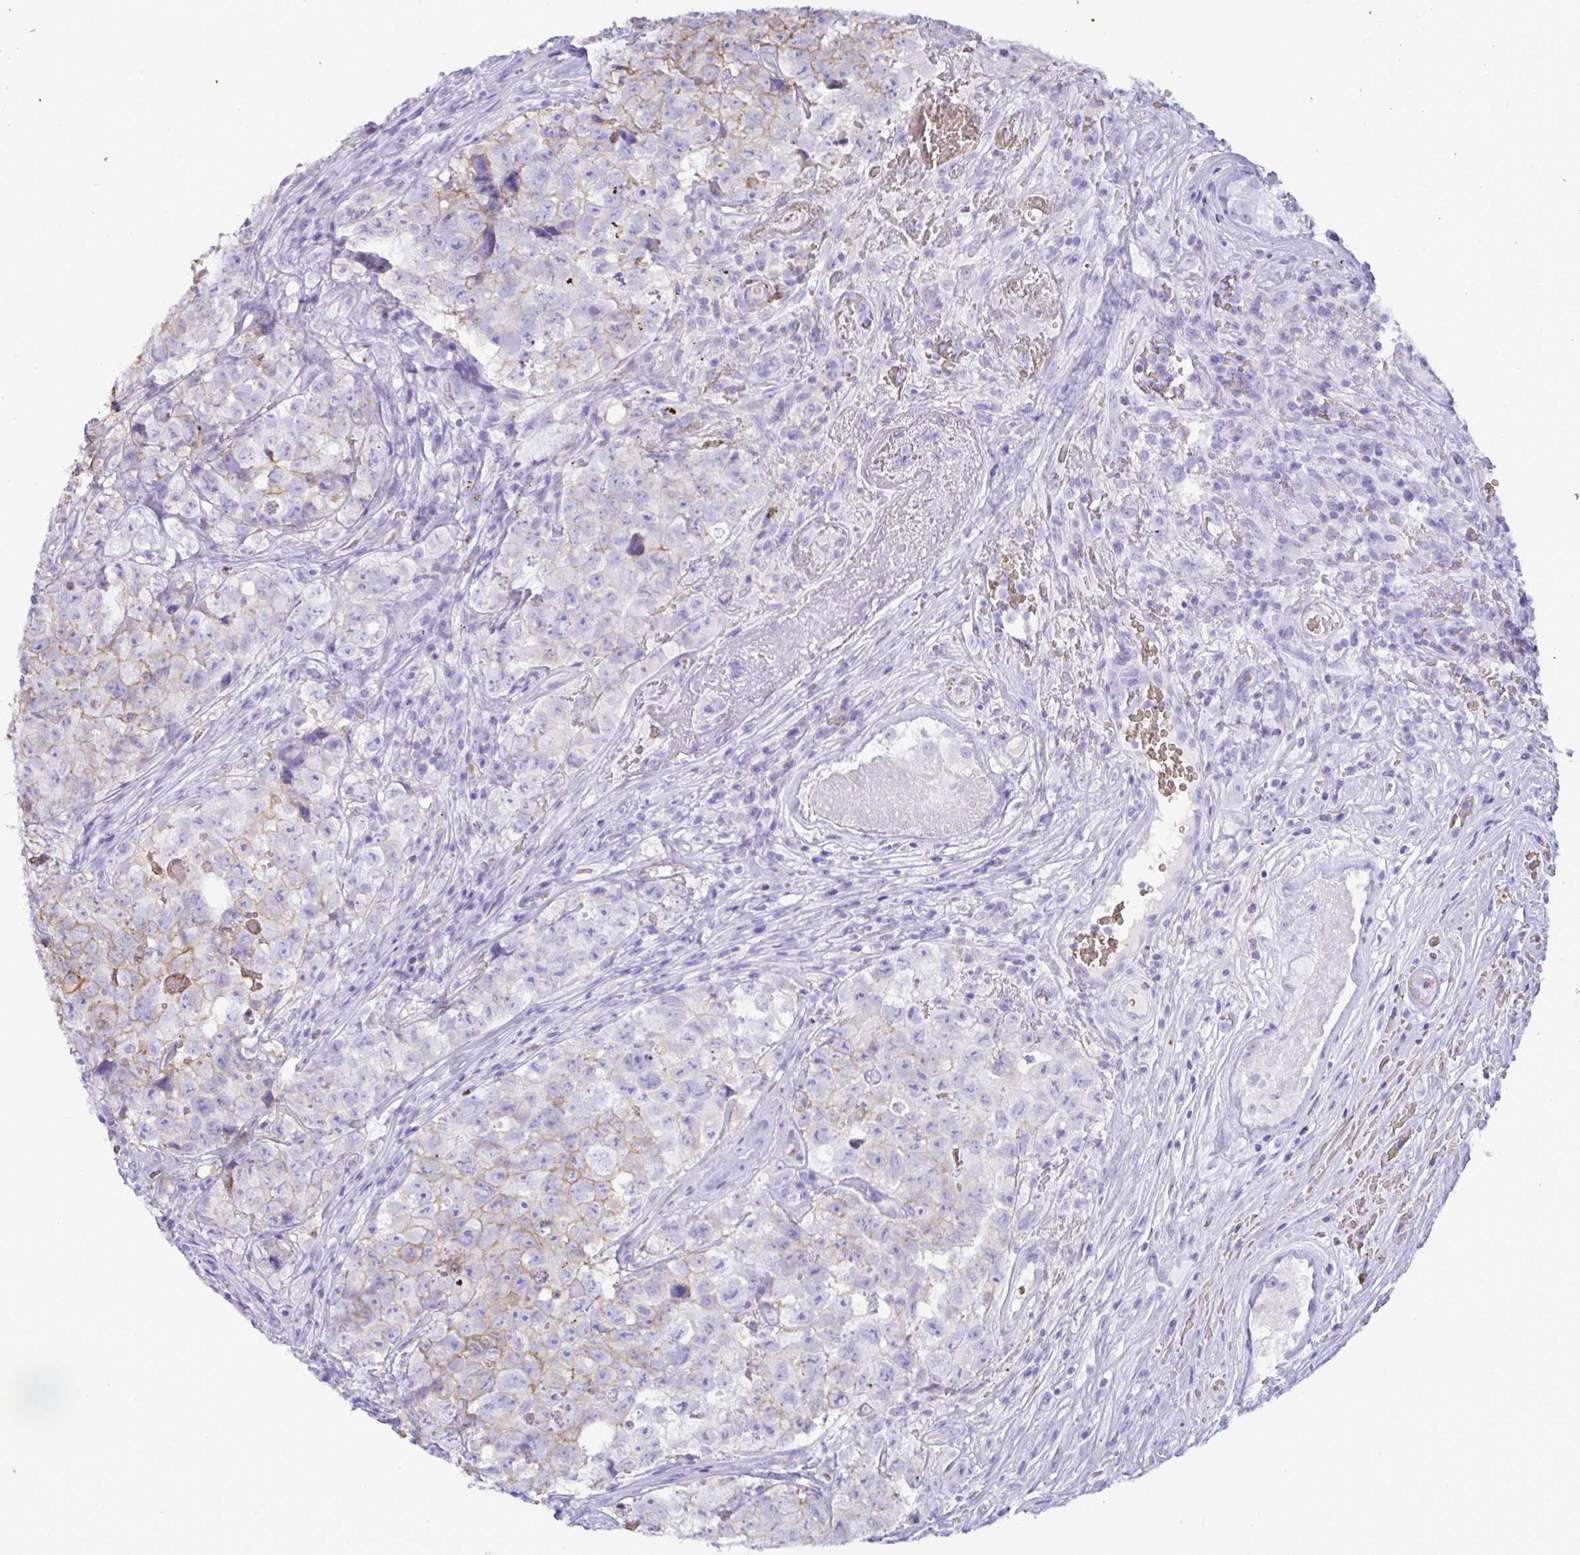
{"staining": {"intensity": "negative", "quantity": "none", "location": "none"}, "tissue": "testis cancer", "cell_type": "Tumor cells", "image_type": "cancer", "snomed": [{"axis": "morphology", "description": "Carcinoma, Embryonal, NOS"}, {"axis": "topography", "description": "Testis"}], "caption": "DAB immunohistochemical staining of testis cancer displays no significant staining in tumor cells. Brightfield microscopy of IHC stained with DAB (3,3'-diaminobenzidine) (brown) and hematoxylin (blue), captured at high magnification.", "gene": "SLC2A1", "patient": {"sex": "male", "age": 18}}